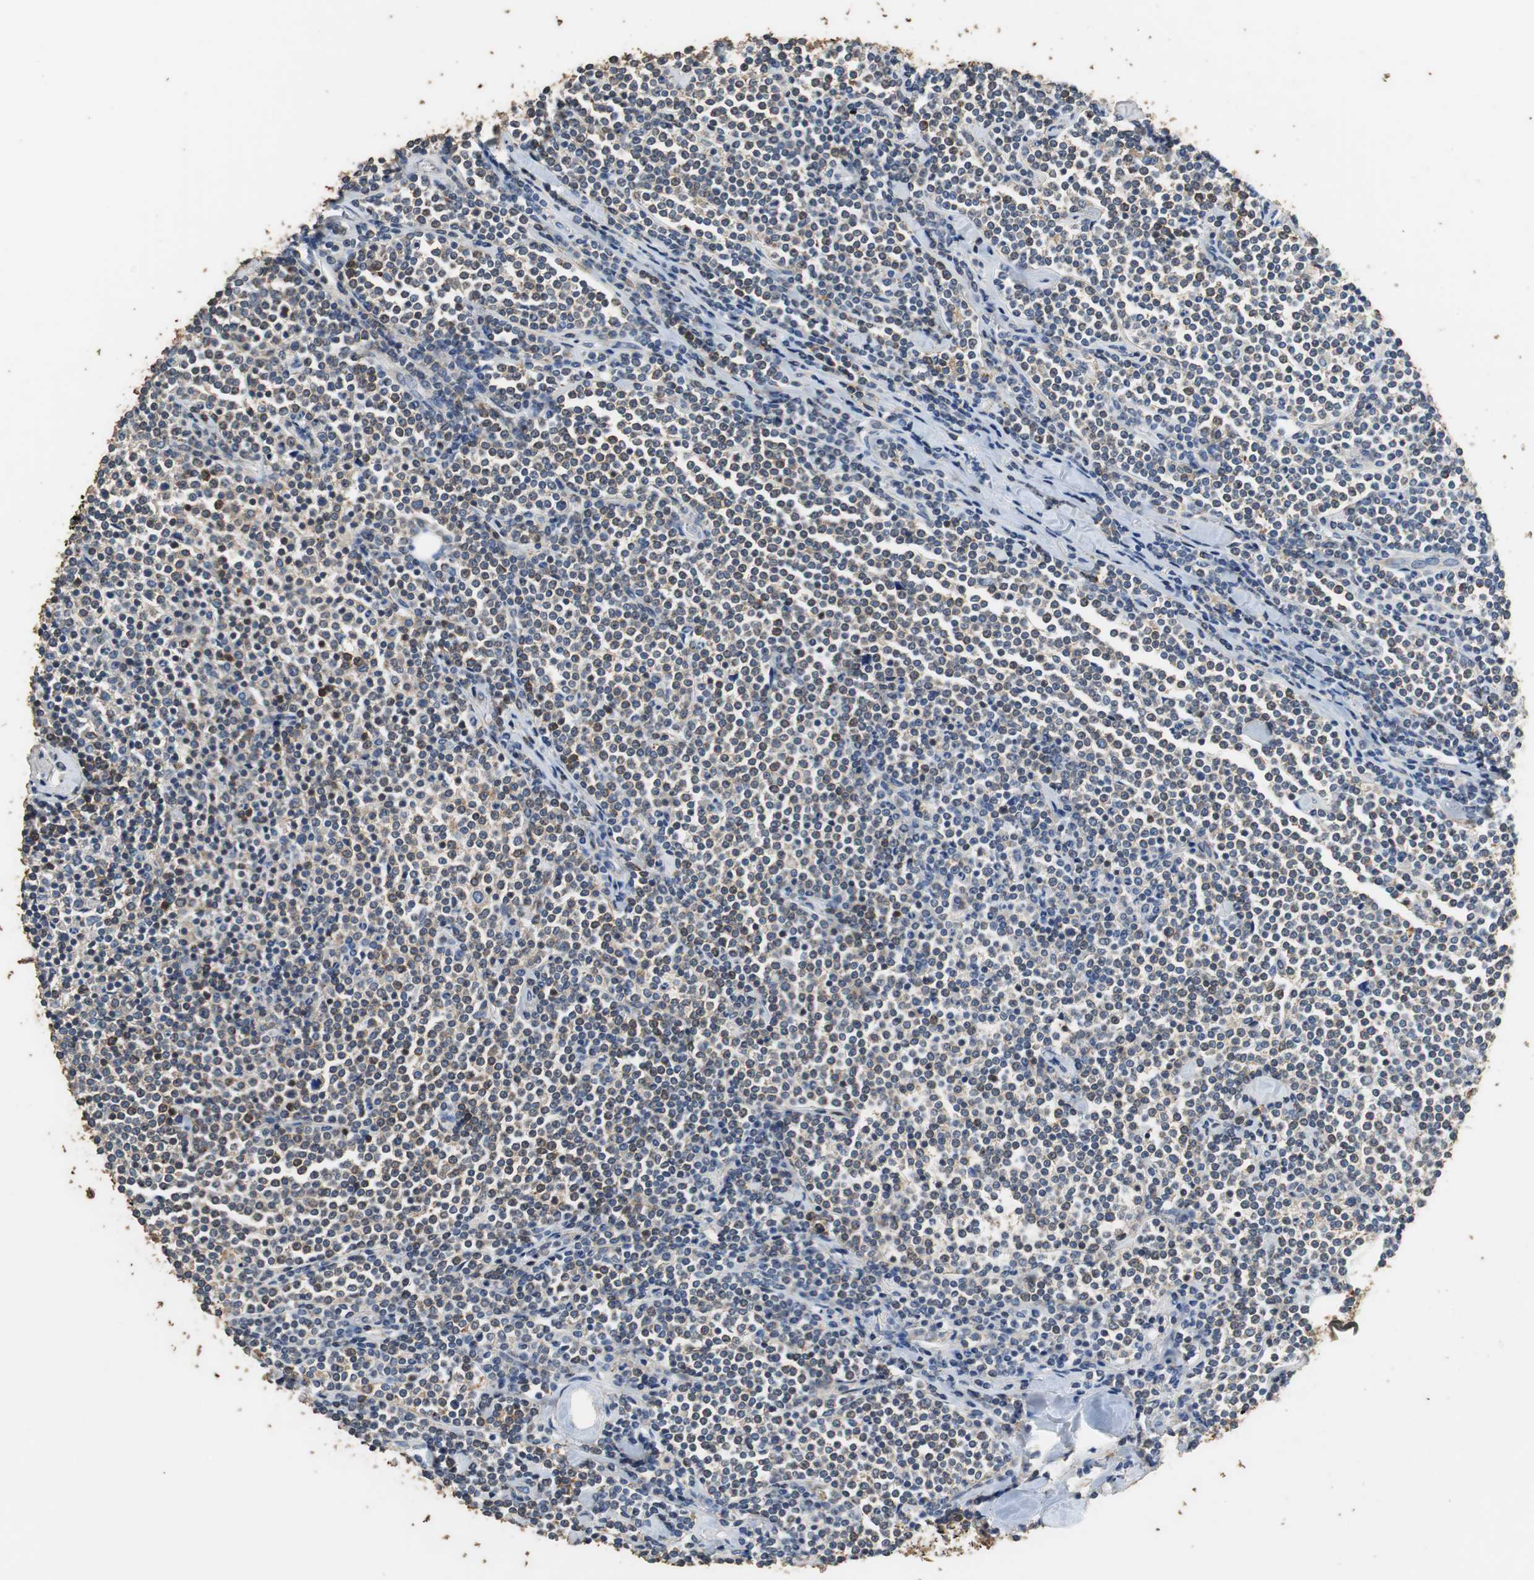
{"staining": {"intensity": "weak", "quantity": "<25%", "location": "cytoplasmic/membranous"}, "tissue": "lymphoma", "cell_type": "Tumor cells", "image_type": "cancer", "snomed": [{"axis": "morphology", "description": "Malignant lymphoma, non-Hodgkin's type, Low grade"}, {"axis": "topography", "description": "Soft tissue"}], "caption": "This image is of malignant lymphoma, non-Hodgkin's type (low-grade) stained with IHC to label a protein in brown with the nuclei are counter-stained blue. There is no expression in tumor cells.", "gene": "PRKRA", "patient": {"sex": "male", "age": 92}}